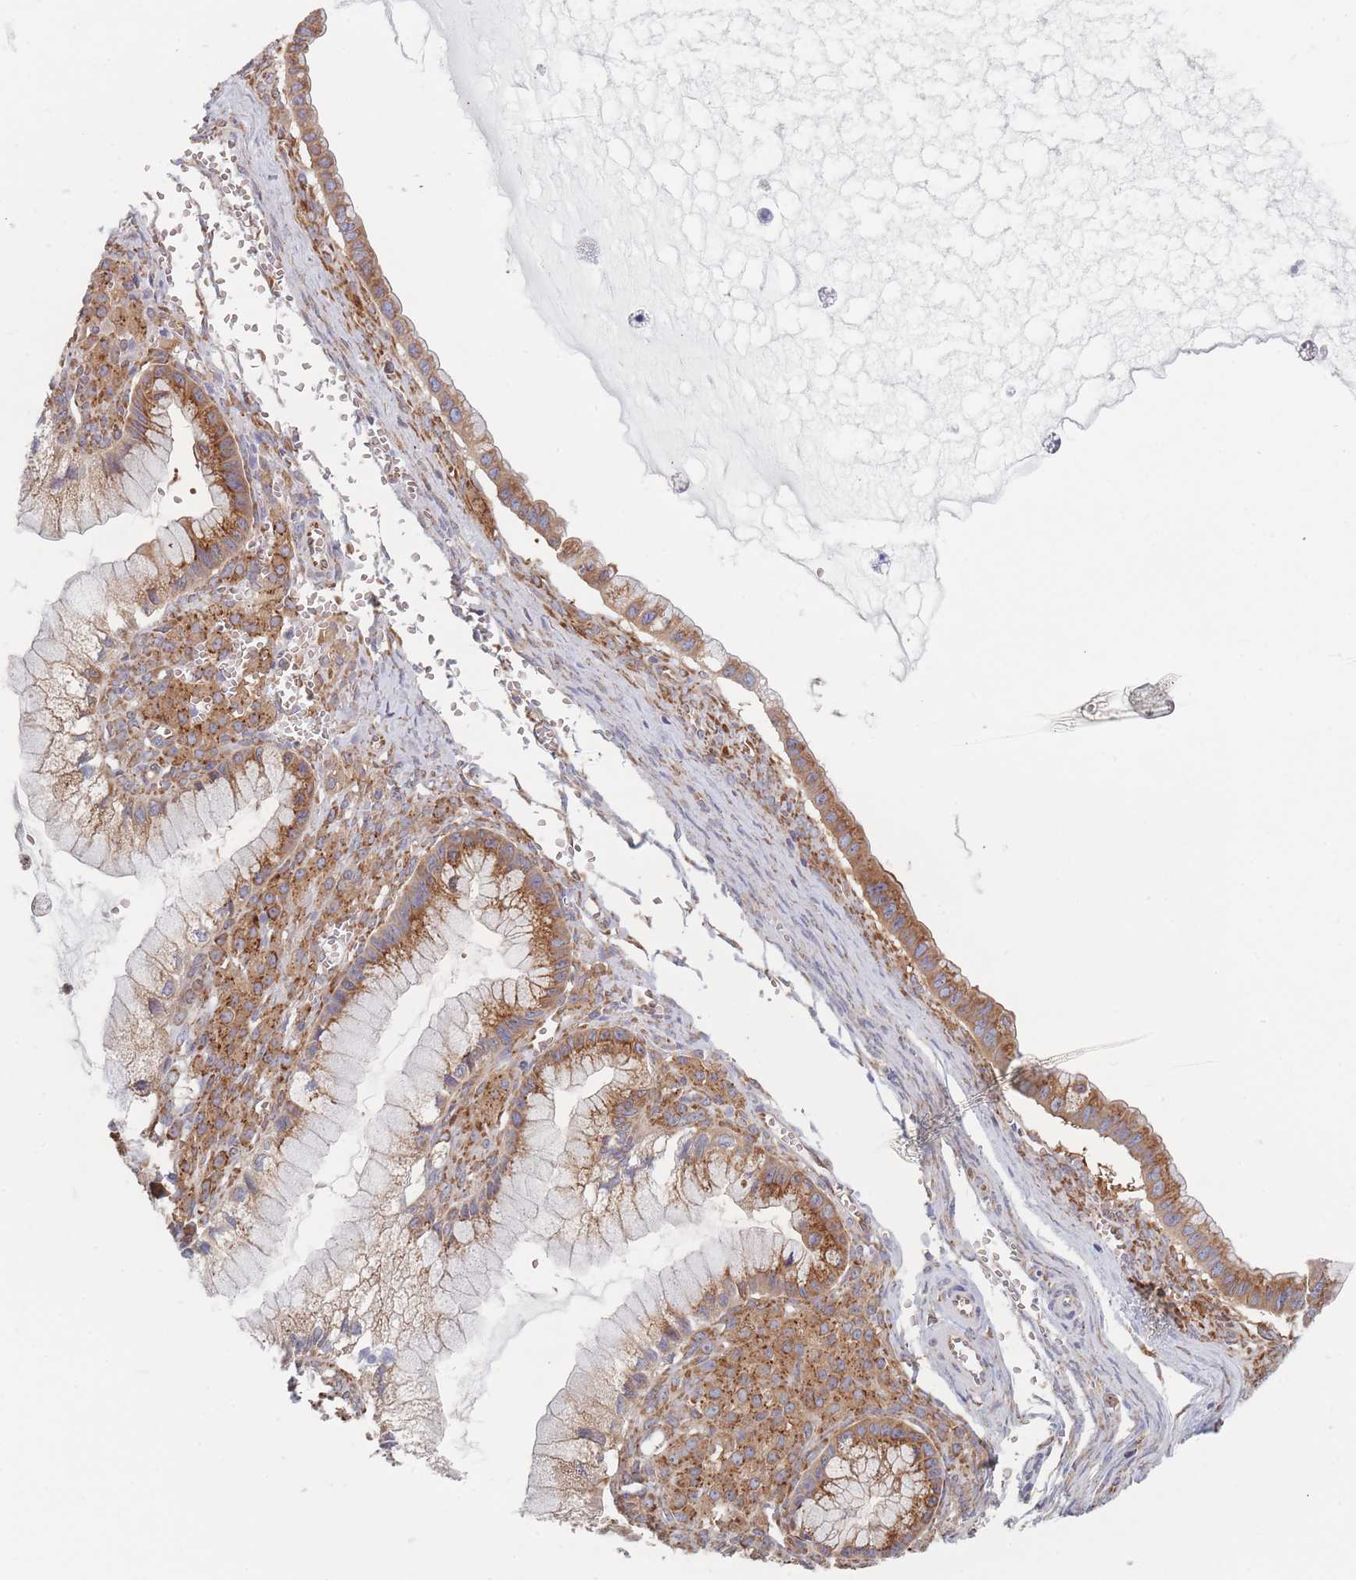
{"staining": {"intensity": "moderate", "quantity": ">75%", "location": "cytoplasmic/membranous"}, "tissue": "ovarian cancer", "cell_type": "Tumor cells", "image_type": "cancer", "snomed": [{"axis": "morphology", "description": "Cystadenocarcinoma, mucinous, NOS"}, {"axis": "topography", "description": "Ovary"}], "caption": "High-power microscopy captured an immunohistochemistry histopathology image of ovarian cancer (mucinous cystadenocarcinoma), revealing moderate cytoplasmic/membranous expression in approximately >75% of tumor cells.", "gene": "EEF1B2", "patient": {"sex": "female", "age": 59}}